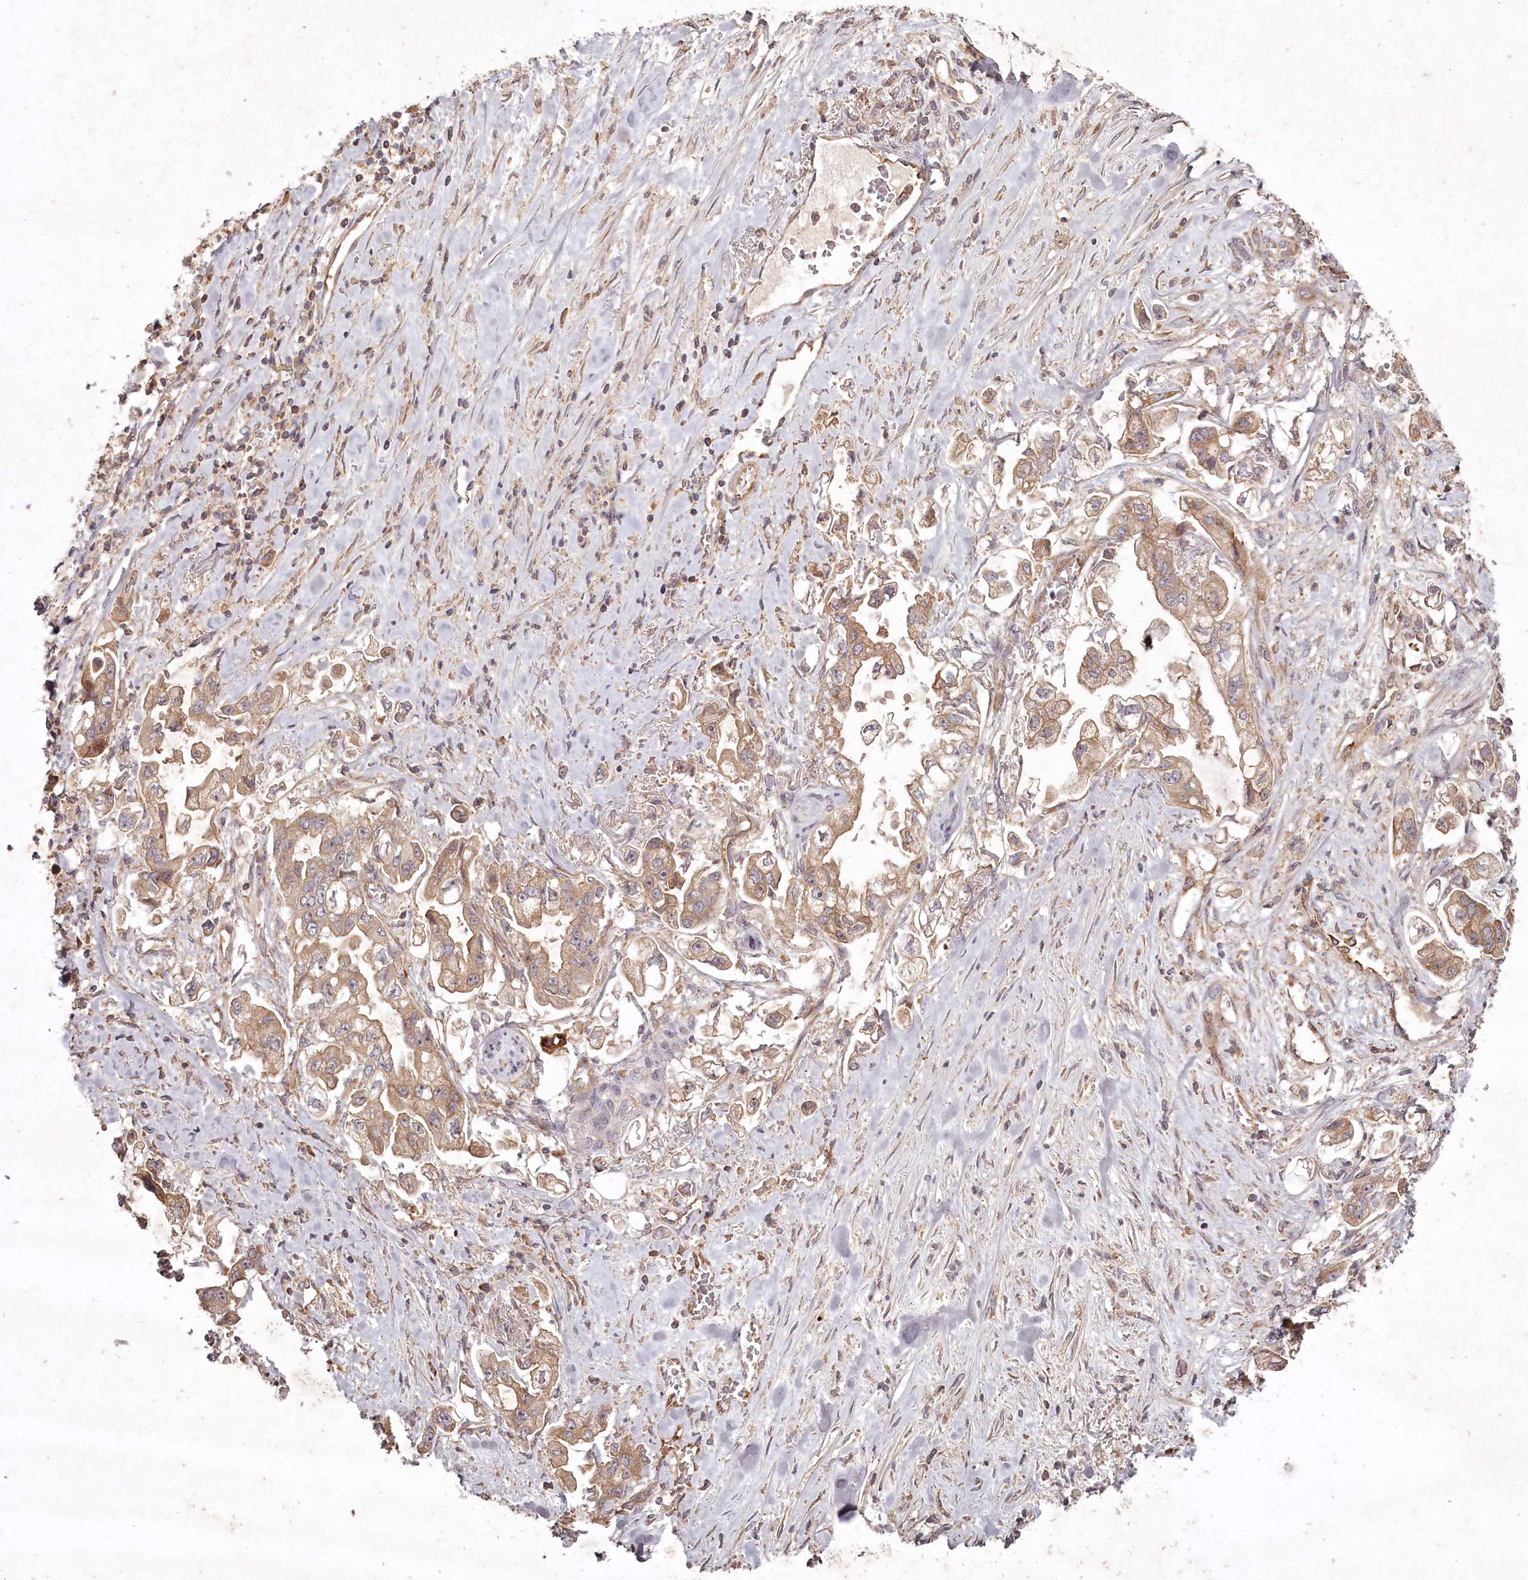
{"staining": {"intensity": "moderate", "quantity": ">75%", "location": "cytoplasmic/membranous"}, "tissue": "stomach cancer", "cell_type": "Tumor cells", "image_type": "cancer", "snomed": [{"axis": "morphology", "description": "Adenocarcinoma, NOS"}, {"axis": "topography", "description": "Stomach"}], "caption": "Immunohistochemistry (DAB (3,3'-diaminobenzidine)) staining of stomach cancer reveals moderate cytoplasmic/membranous protein positivity in approximately >75% of tumor cells.", "gene": "TMIE", "patient": {"sex": "male", "age": 62}}